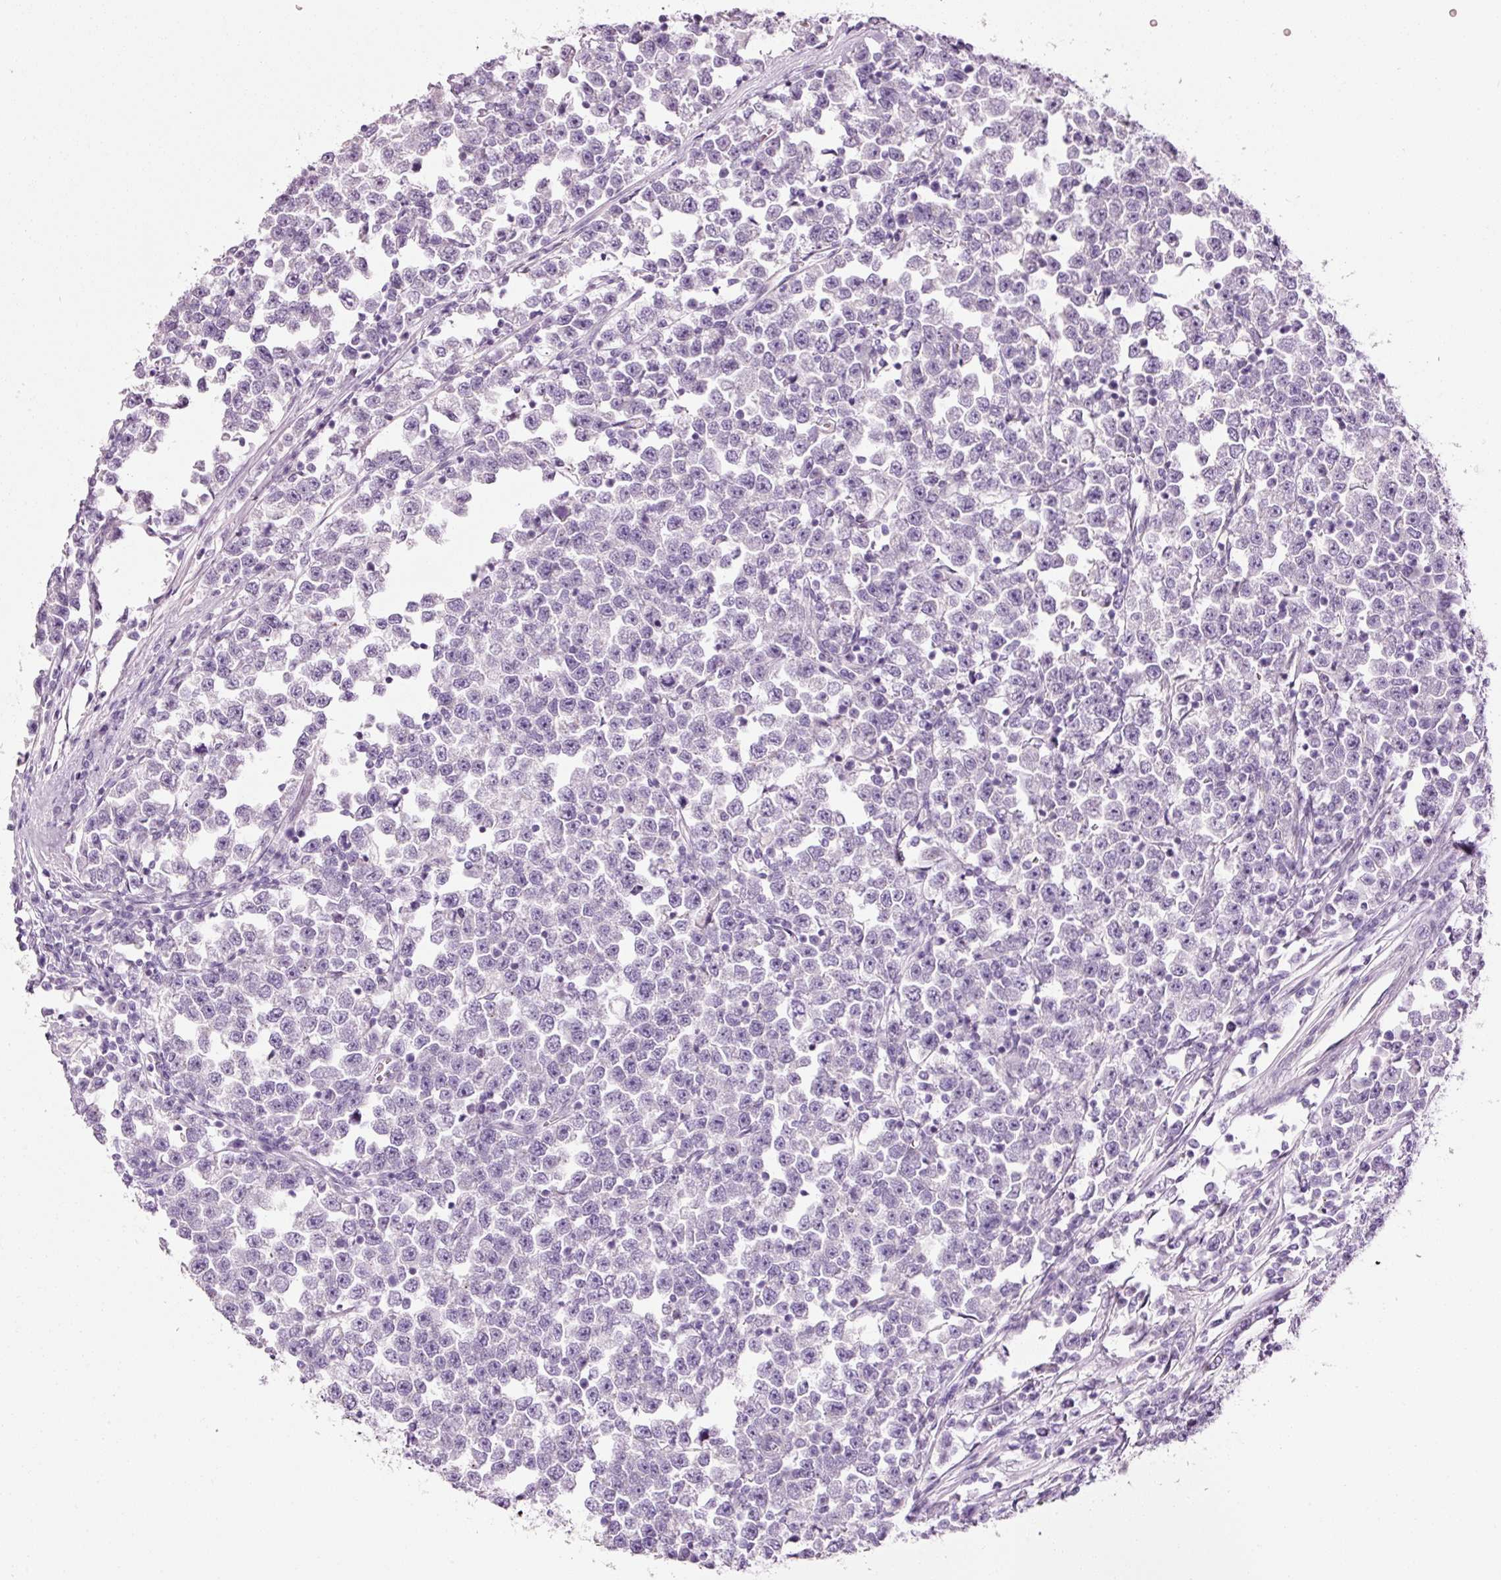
{"staining": {"intensity": "negative", "quantity": "none", "location": "none"}, "tissue": "testis cancer", "cell_type": "Tumor cells", "image_type": "cancer", "snomed": [{"axis": "morphology", "description": "Seminoma, NOS"}, {"axis": "topography", "description": "Testis"}], "caption": "Immunohistochemical staining of testis seminoma exhibits no significant expression in tumor cells.", "gene": "ANKRD20A1", "patient": {"sex": "male", "age": 43}}